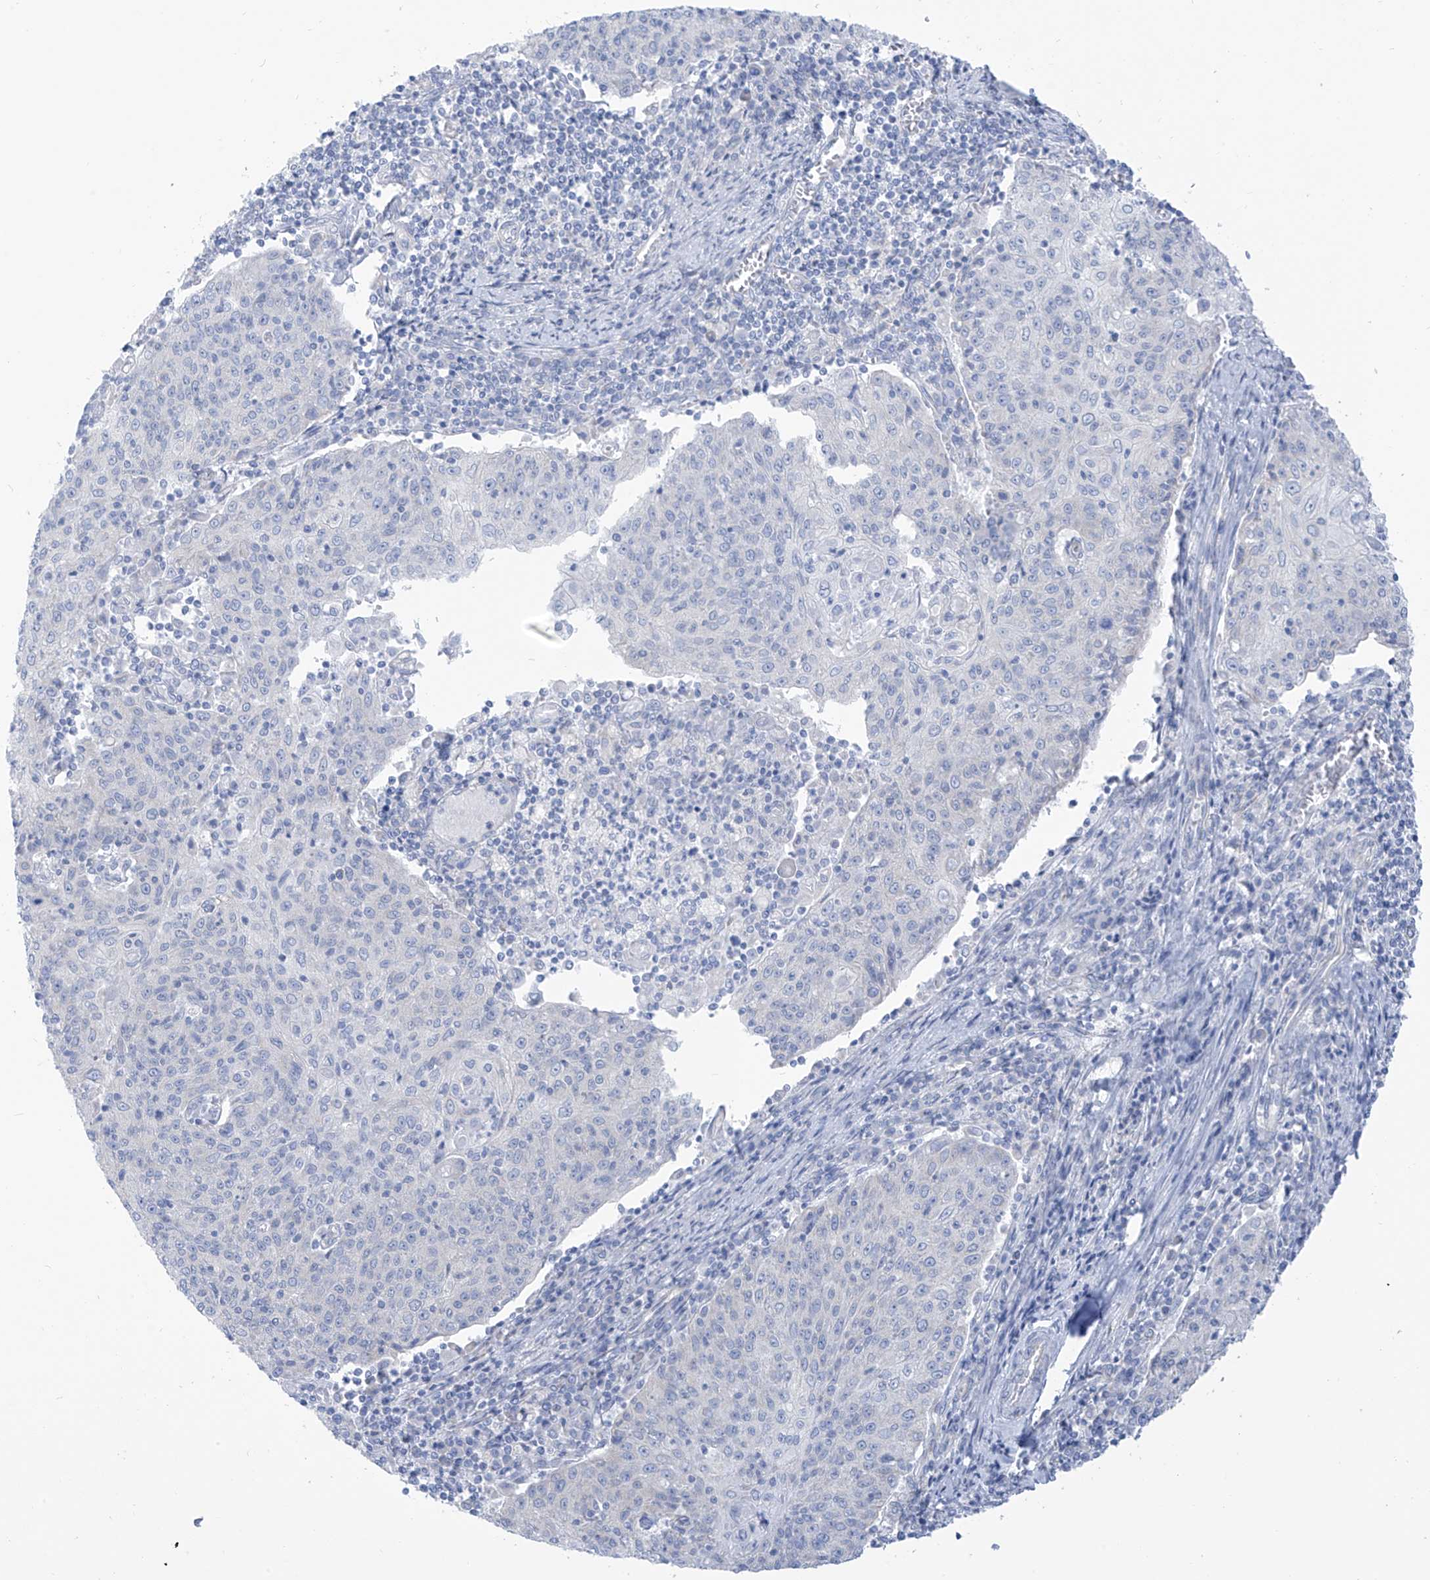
{"staining": {"intensity": "negative", "quantity": "none", "location": "none"}, "tissue": "cervical cancer", "cell_type": "Tumor cells", "image_type": "cancer", "snomed": [{"axis": "morphology", "description": "Squamous cell carcinoma, NOS"}, {"axis": "topography", "description": "Cervix"}], "caption": "This is an IHC micrograph of squamous cell carcinoma (cervical). There is no staining in tumor cells.", "gene": "RCN2", "patient": {"sex": "female", "age": 48}}